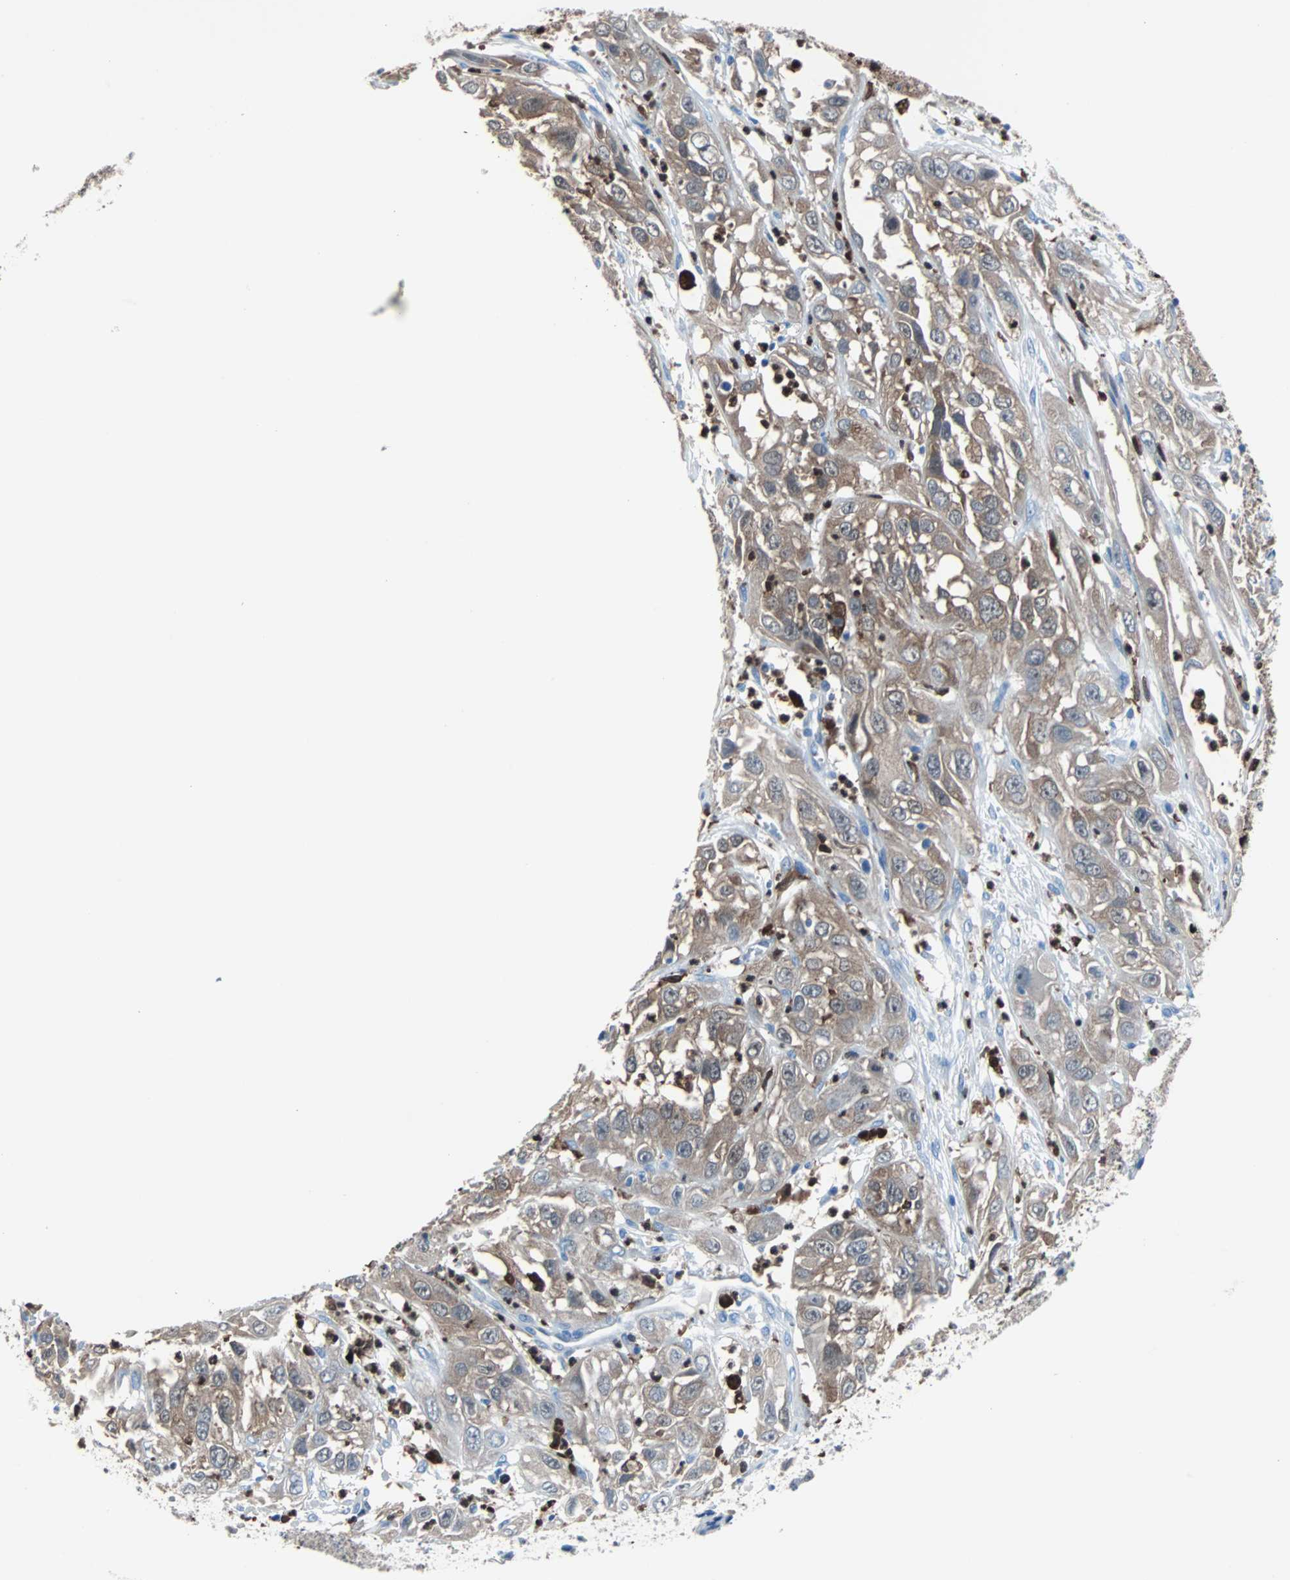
{"staining": {"intensity": "moderate", "quantity": ">75%", "location": "cytoplasmic/membranous"}, "tissue": "cervical cancer", "cell_type": "Tumor cells", "image_type": "cancer", "snomed": [{"axis": "morphology", "description": "Squamous cell carcinoma, NOS"}, {"axis": "topography", "description": "Cervix"}], "caption": "Protein staining by immunohistochemistry shows moderate cytoplasmic/membranous expression in about >75% of tumor cells in cervical cancer (squamous cell carcinoma). The protein is shown in brown color, while the nuclei are stained blue.", "gene": "SYK", "patient": {"sex": "female", "age": 32}}